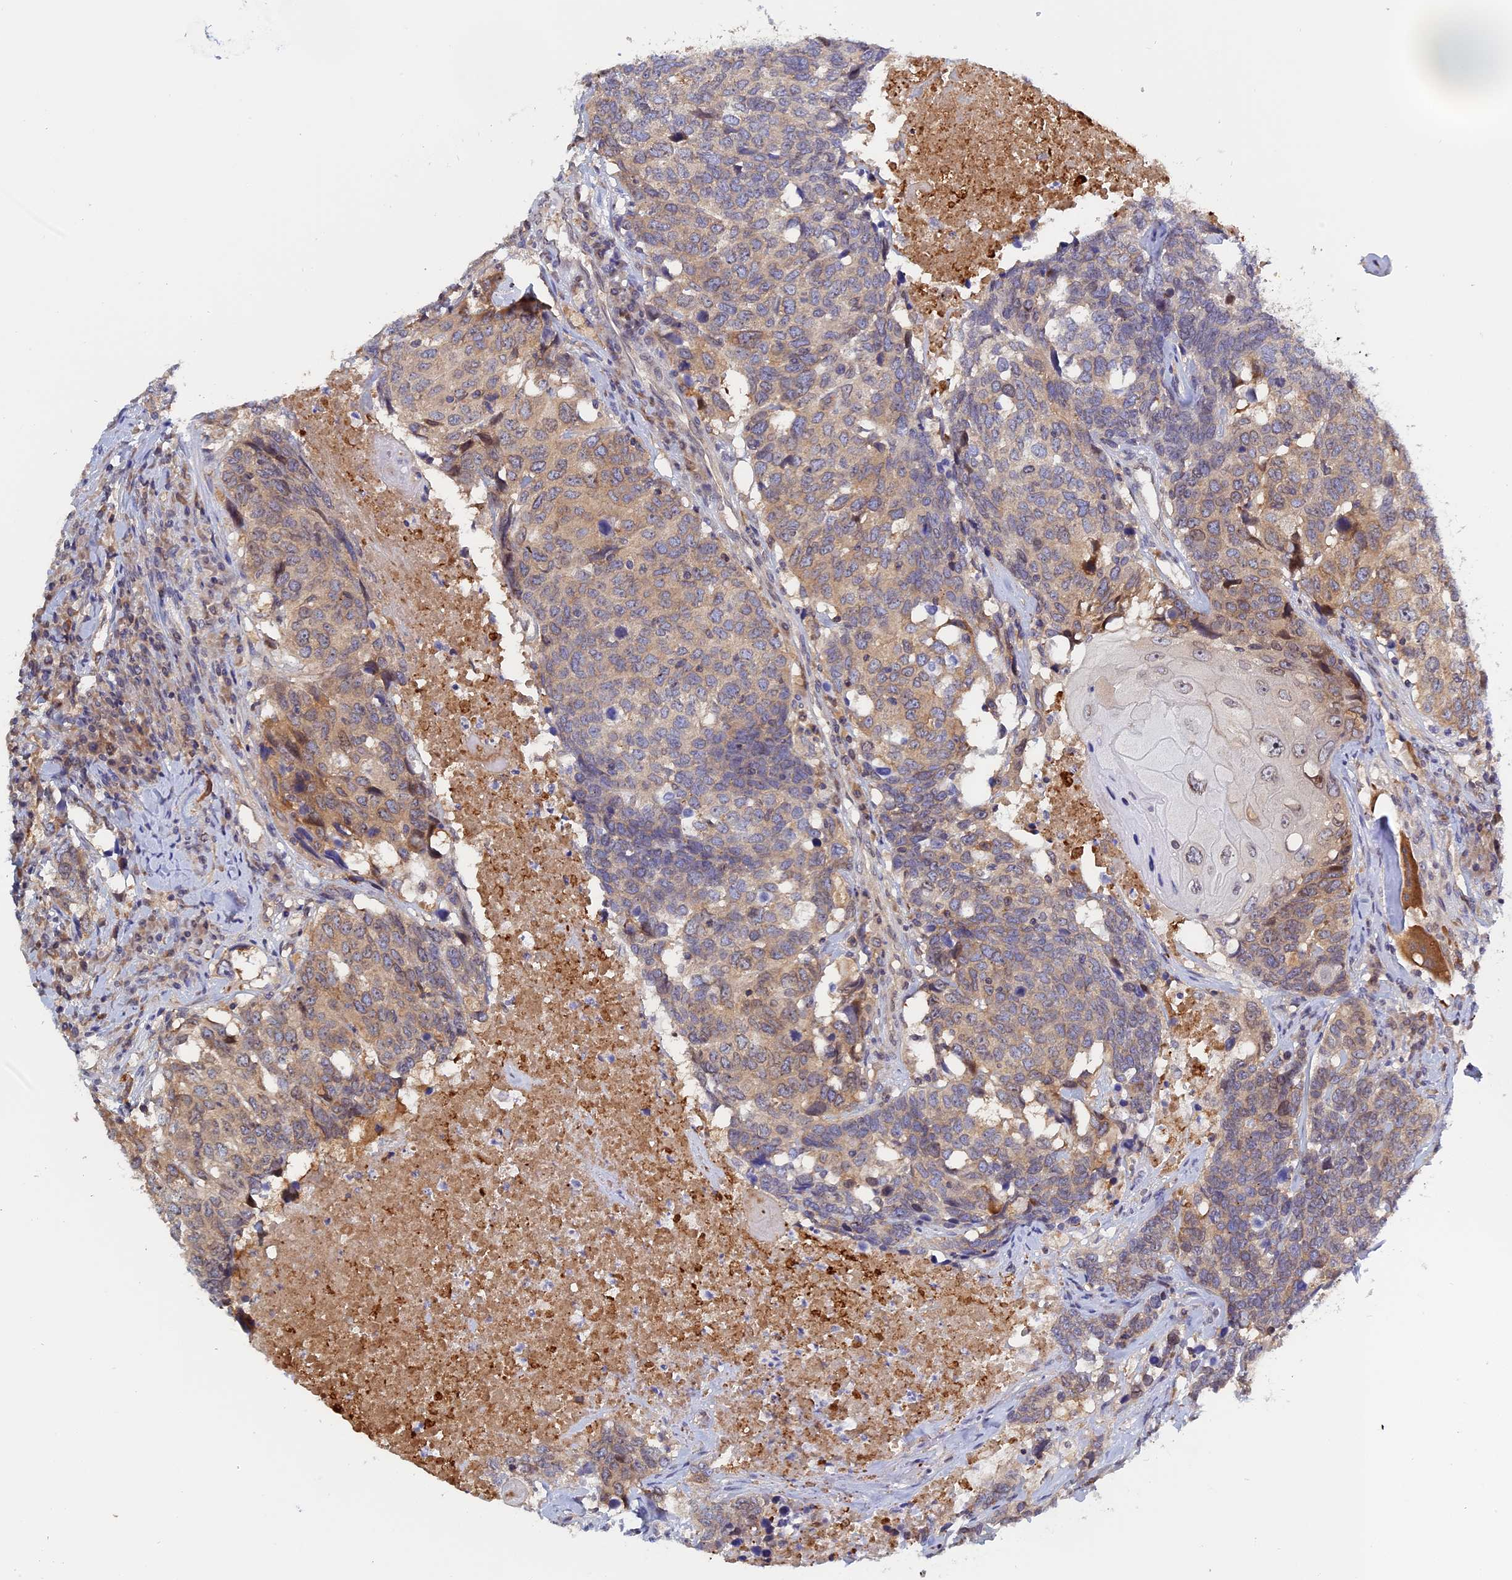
{"staining": {"intensity": "weak", "quantity": "25%-75%", "location": "cytoplasmic/membranous"}, "tissue": "head and neck cancer", "cell_type": "Tumor cells", "image_type": "cancer", "snomed": [{"axis": "morphology", "description": "Squamous cell carcinoma, NOS"}, {"axis": "topography", "description": "Head-Neck"}], "caption": "Immunohistochemistry of human head and neck cancer reveals low levels of weak cytoplasmic/membranous staining in approximately 25%-75% of tumor cells.", "gene": "NAA10", "patient": {"sex": "male", "age": 66}}